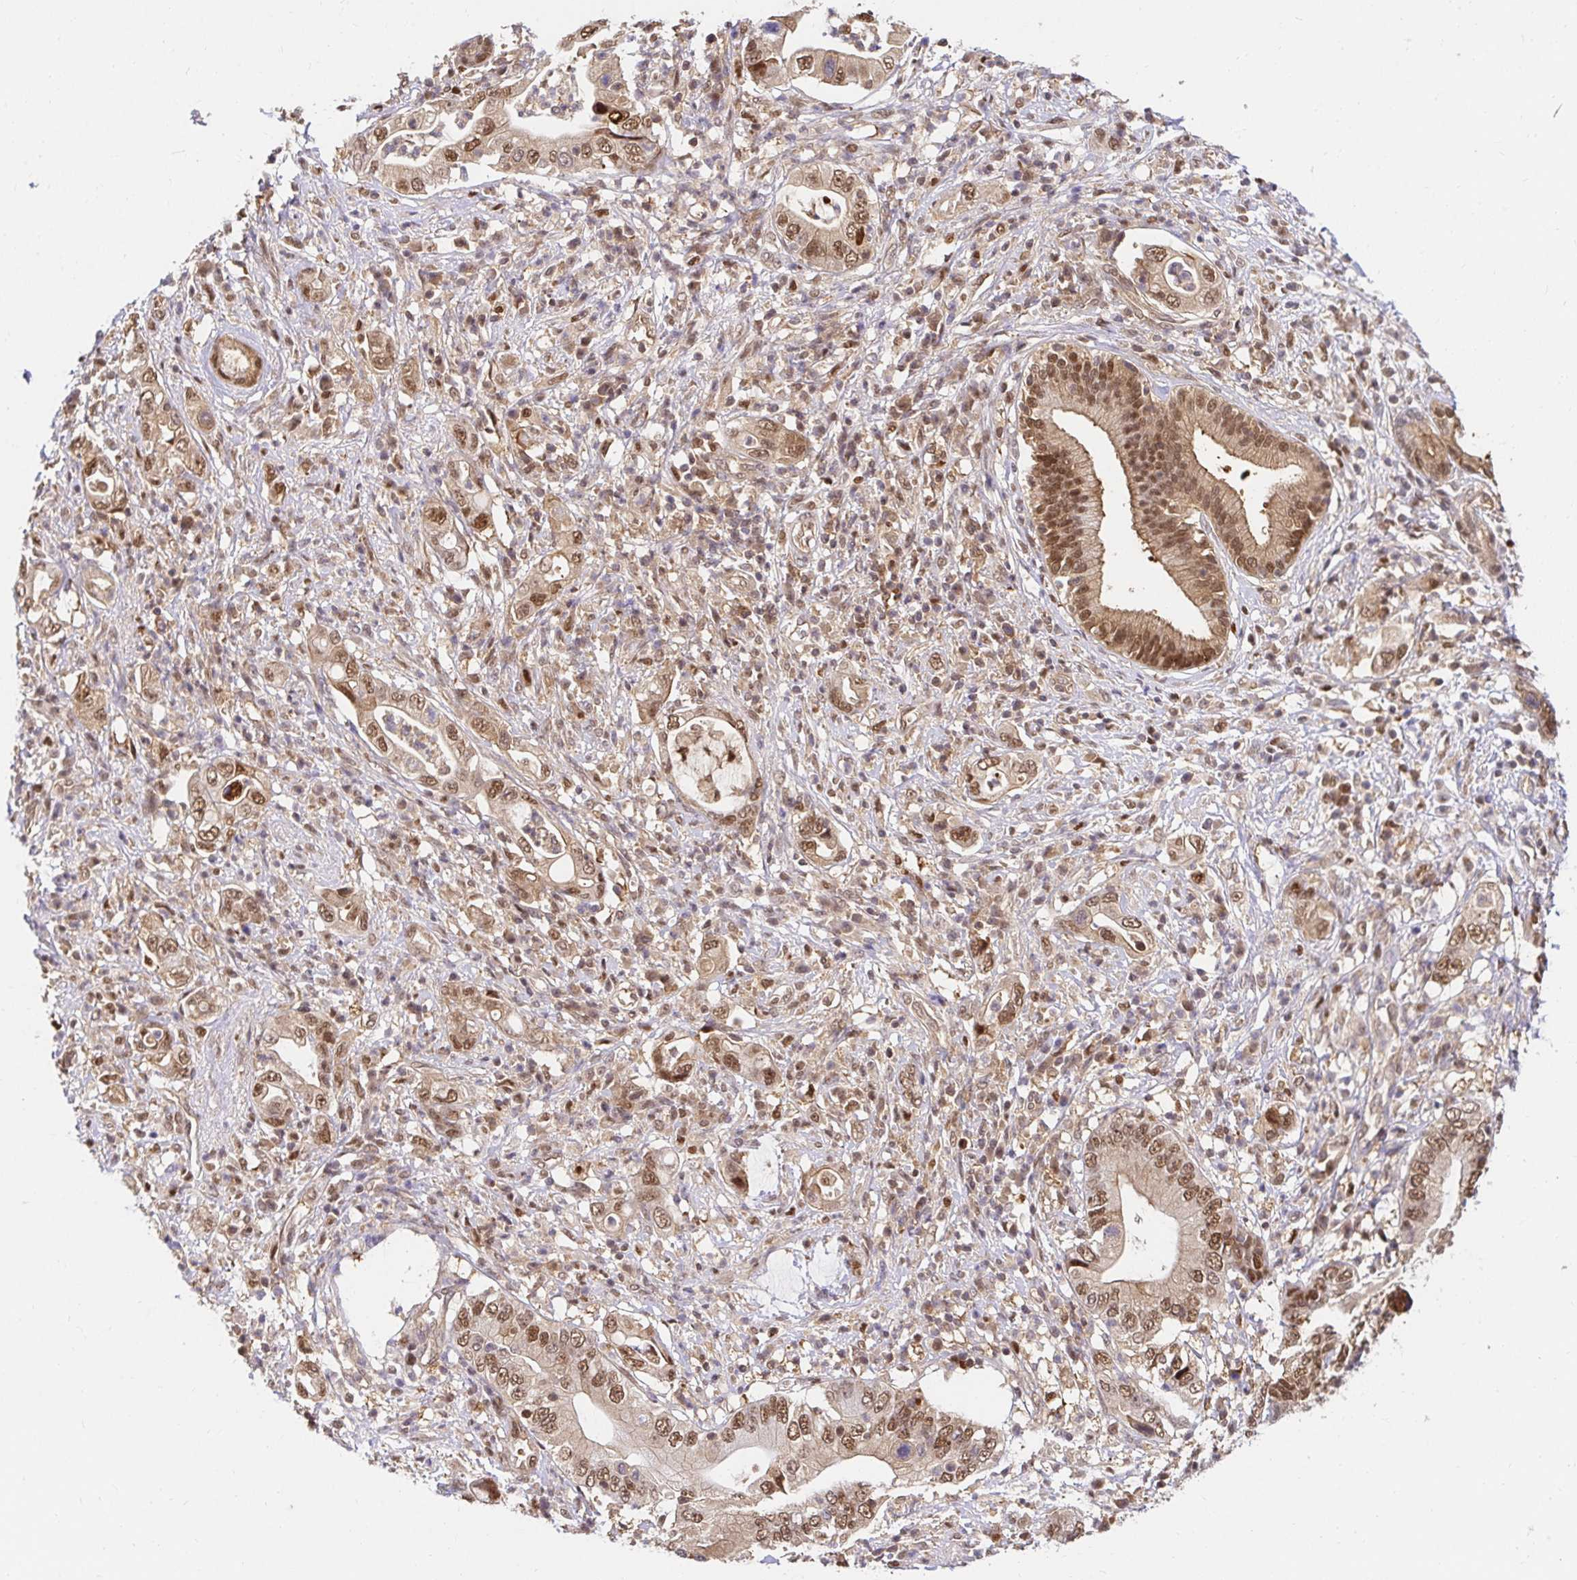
{"staining": {"intensity": "moderate", "quantity": ">75%", "location": "cytoplasmic/membranous,nuclear"}, "tissue": "pancreatic cancer", "cell_type": "Tumor cells", "image_type": "cancer", "snomed": [{"axis": "morphology", "description": "Adenocarcinoma, NOS"}, {"axis": "topography", "description": "Pancreas"}], "caption": "DAB (3,3'-diaminobenzidine) immunohistochemical staining of pancreatic cancer demonstrates moderate cytoplasmic/membranous and nuclear protein expression in approximately >75% of tumor cells.", "gene": "PSMA4", "patient": {"sex": "female", "age": 72}}